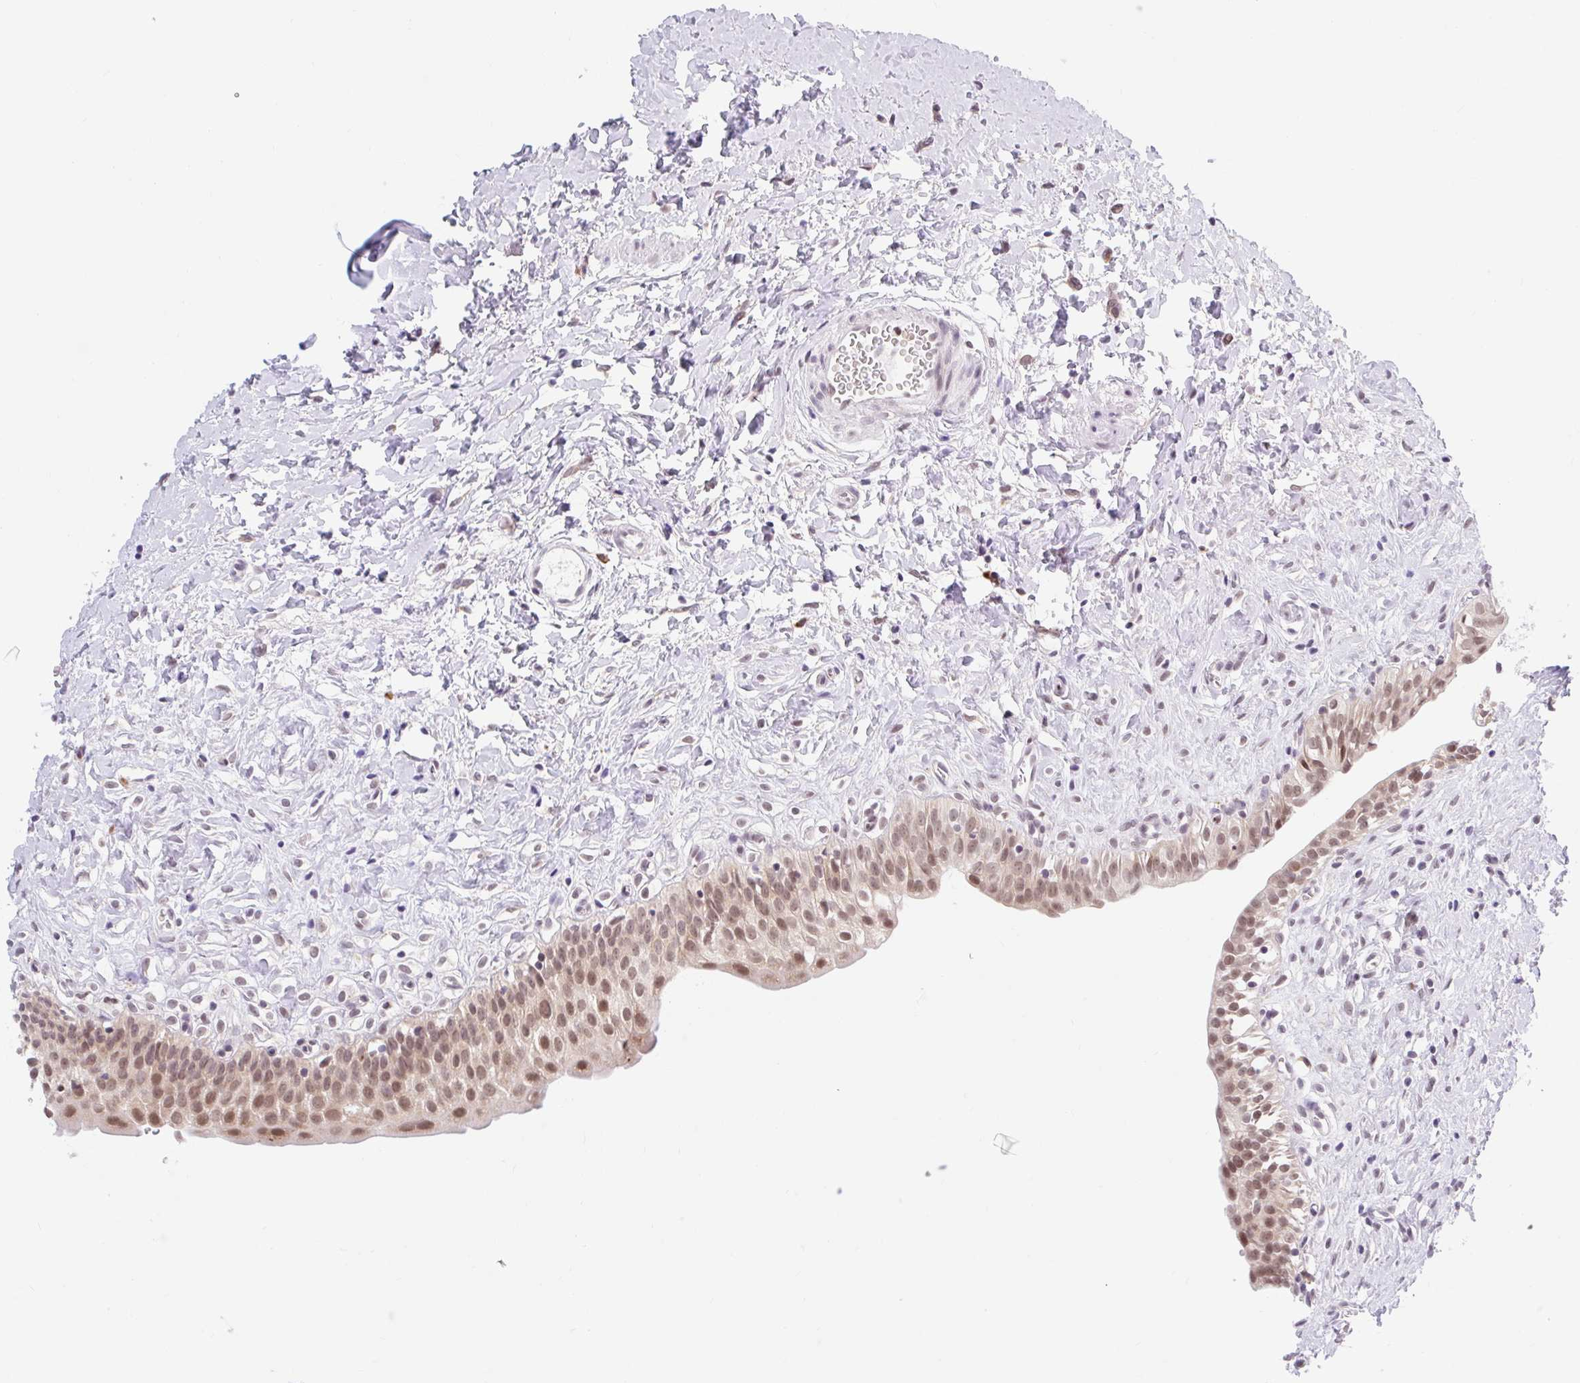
{"staining": {"intensity": "moderate", "quantity": ">75%", "location": "cytoplasmic/membranous,nuclear"}, "tissue": "urinary bladder", "cell_type": "Urothelial cells", "image_type": "normal", "snomed": [{"axis": "morphology", "description": "Normal tissue, NOS"}, {"axis": "topography", "description": "Urinary bladder"}], "caption": "Brown immunohistochemical staining in normal urinary bladder displays moderate cytoplasmic/membranous,nuclear positivity in approximately >75% of urothelial cells.", "gene": "SRSF10", "patient": {"sex": "male", "age": 51}}